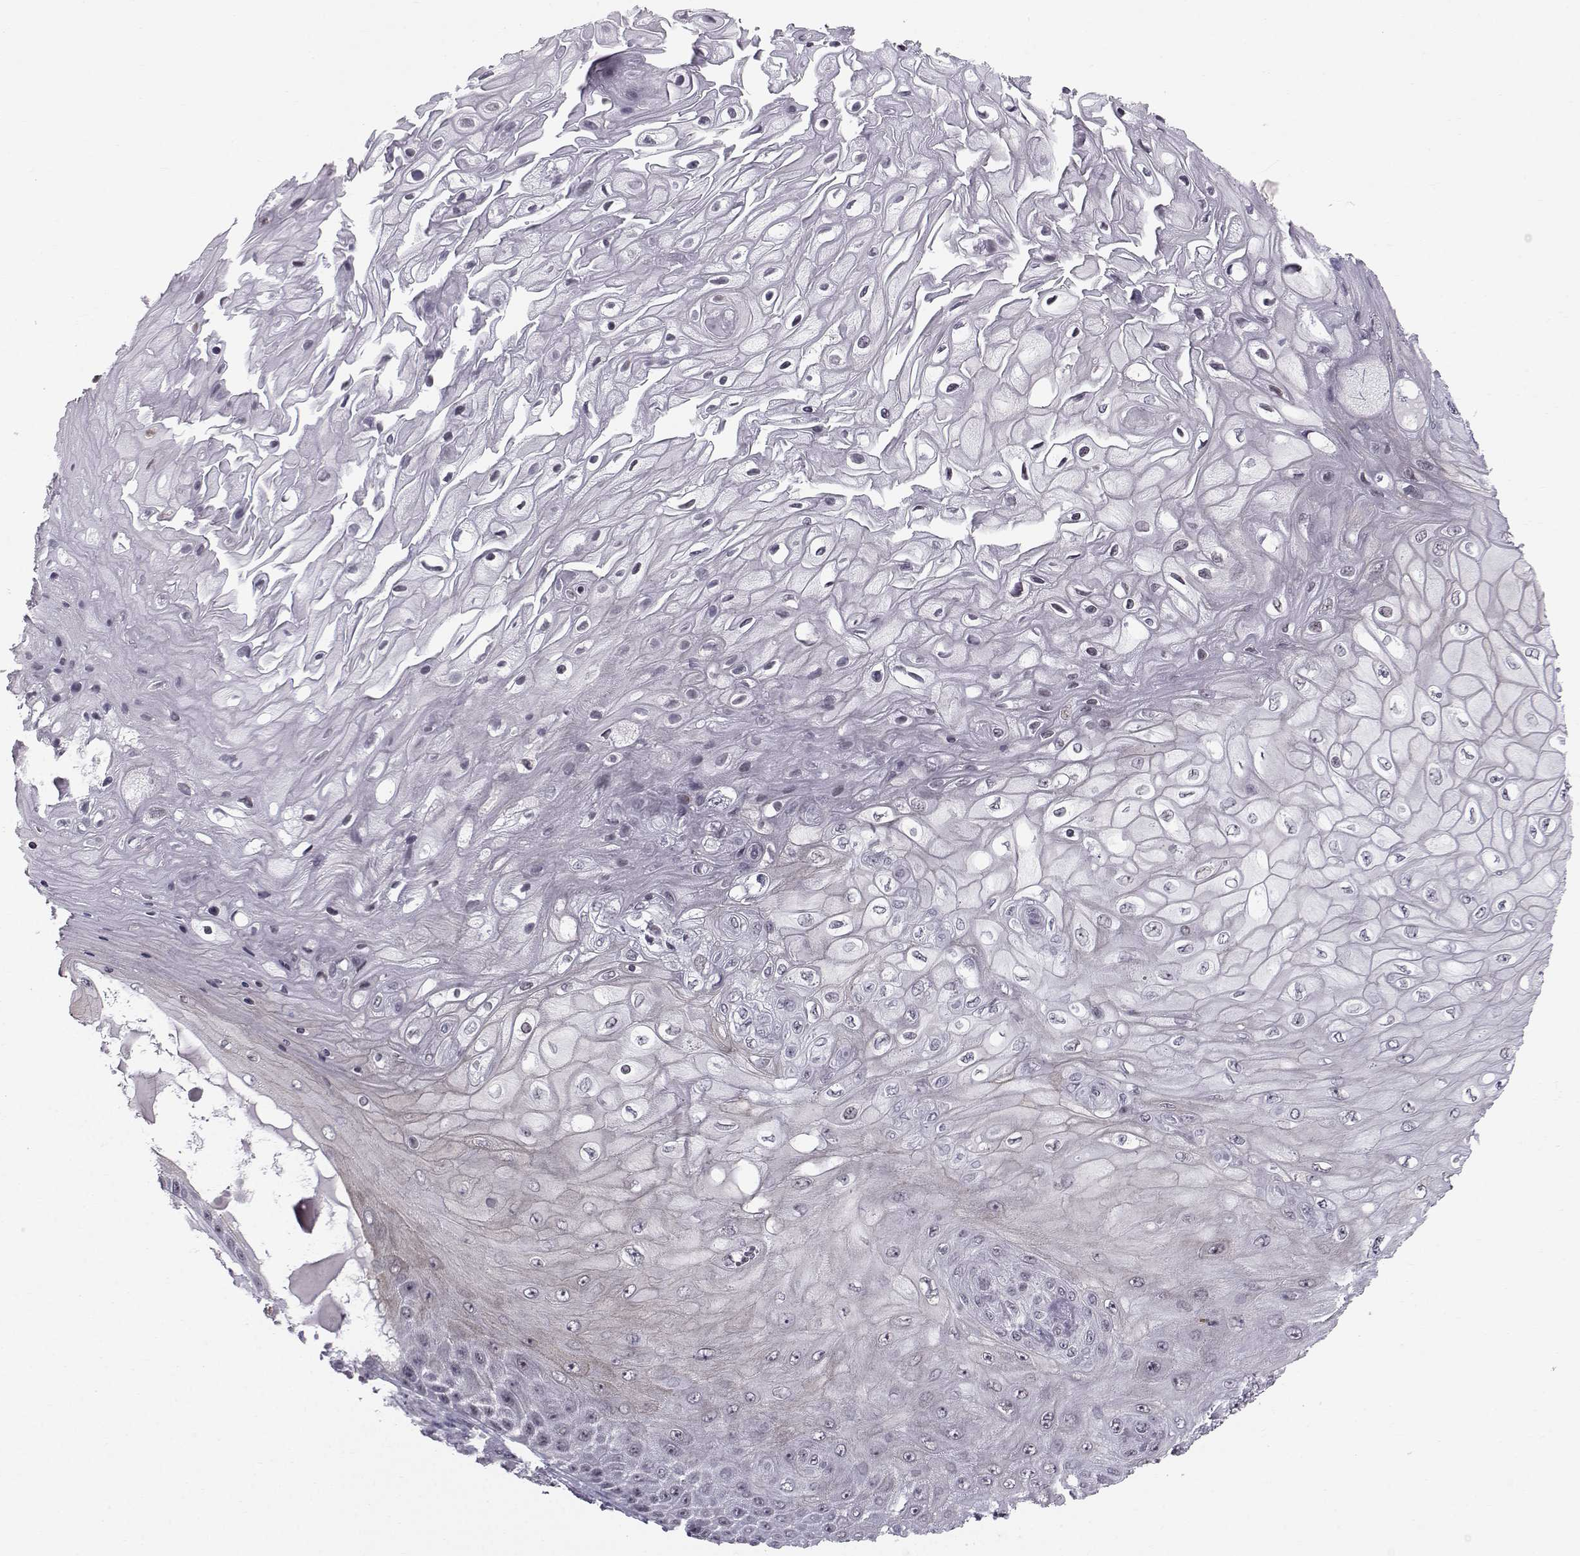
{"staining": {"intensity": "negative", "quantity": "none", "location": "none"}, "tissue": "skin cancer", "cell_type": "Tumor cells", "image_type": "cancer", "snomed": [{"axis": "morphology", "description": "Squamous cell carcinoma, NOS"}, {"axis": "topography", "description": "Skin"}], "caption": "There is no significant positivity in tumor cells of squamous cell carcinoma (skin).", "gene": "MARCHF4", "patient": {"sex": "male", "age": 62}}